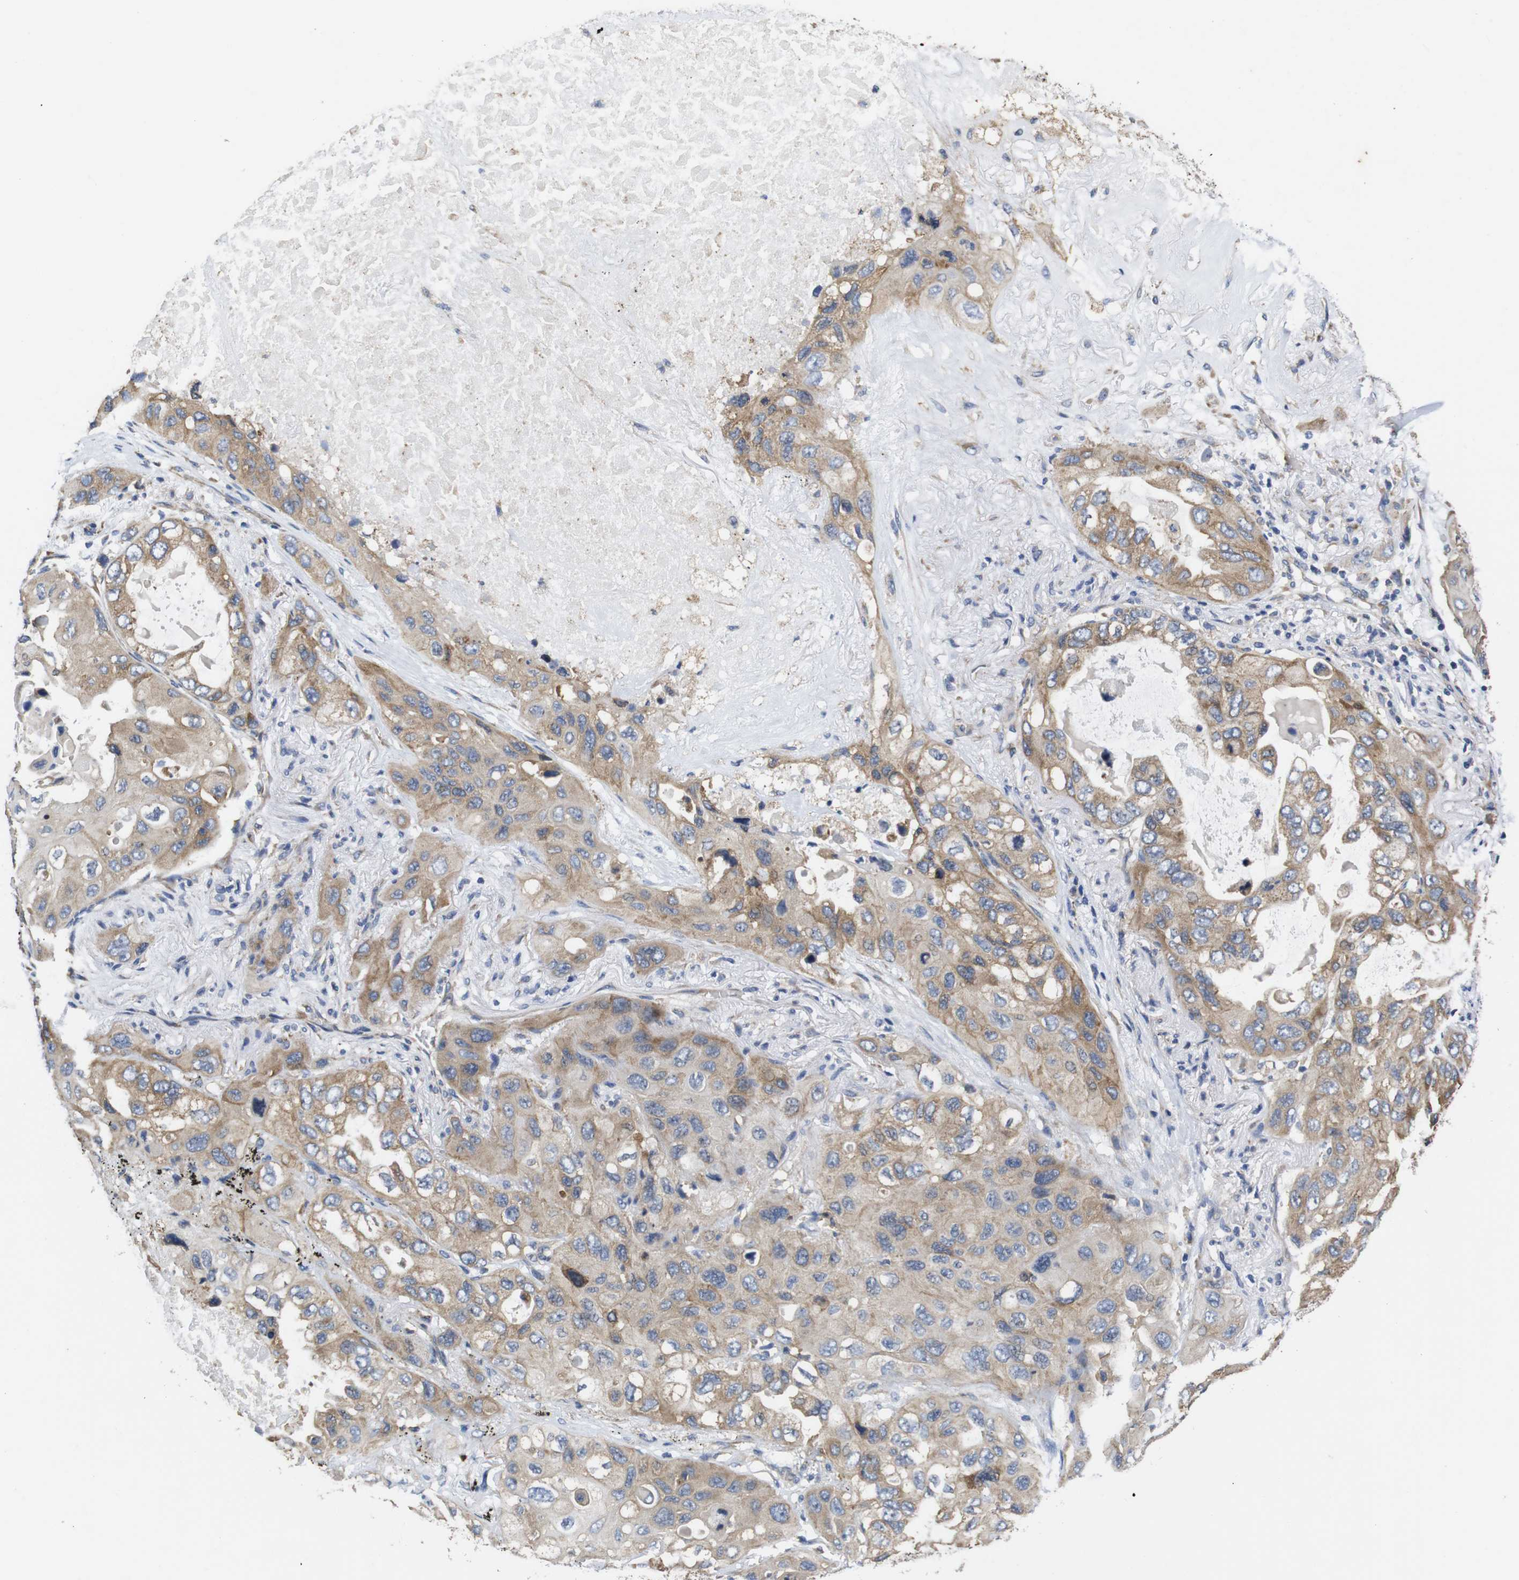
{"staining": {"intensity": "moderate", "quantity": ">75%", "location": "cytoplasmic/membranous"}, "tissue": "lung cancer", "cell_type": "Tumor cells", "image_type": "cancer", "snomed": [{"axis": "morphology", "description": "Squamous cell carcinoma, NOS"}, {"axis": "topography", "description": "Lung"}], "caption": "An IHC micrograph of neoplastic tissue is shown. Protein staining in brown highlights moderate cytoplasmic/membranous positivity in squamous cell carcinoma (lung) within tumor cells.", "gene": "MARCHF7", "patient": {"sex": "female", "age": 73}}